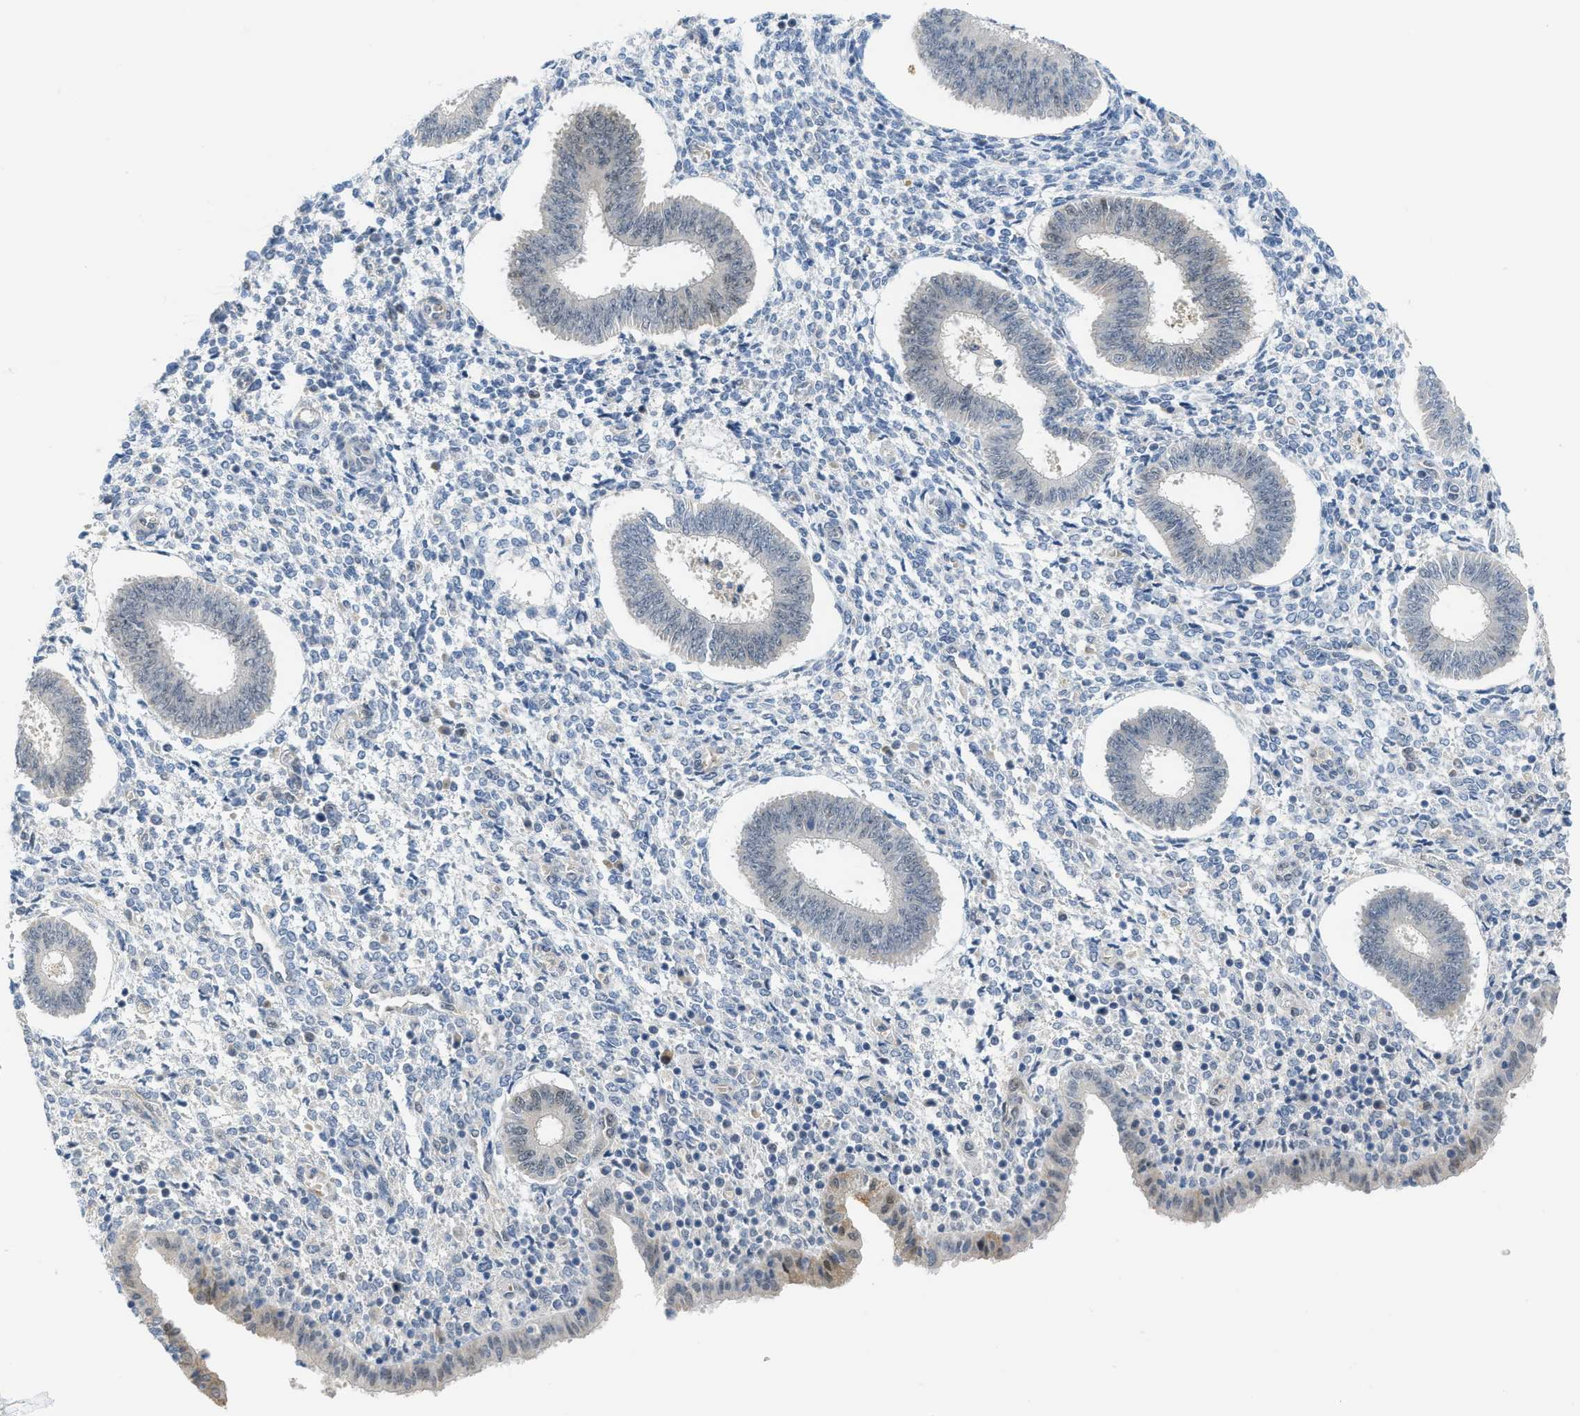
{"staining": {"intensity": "negative", "quantity": "none", "location": "none"}, "tissue": "endometrium", "cell_type": "Cells in endometrial stroma", "image_type": "normal", "snomed": [{"axis": "morphology", "description": "Normal tissue, NOS"}, {"axis": "topography", "description": "Endometrium"}], "caption": "IHC of unremarkable endometrium shows no positivity in cells in endometrial stroma.", "gene": "PSAT1", "patient": {"sex": "female", "age": 35}}